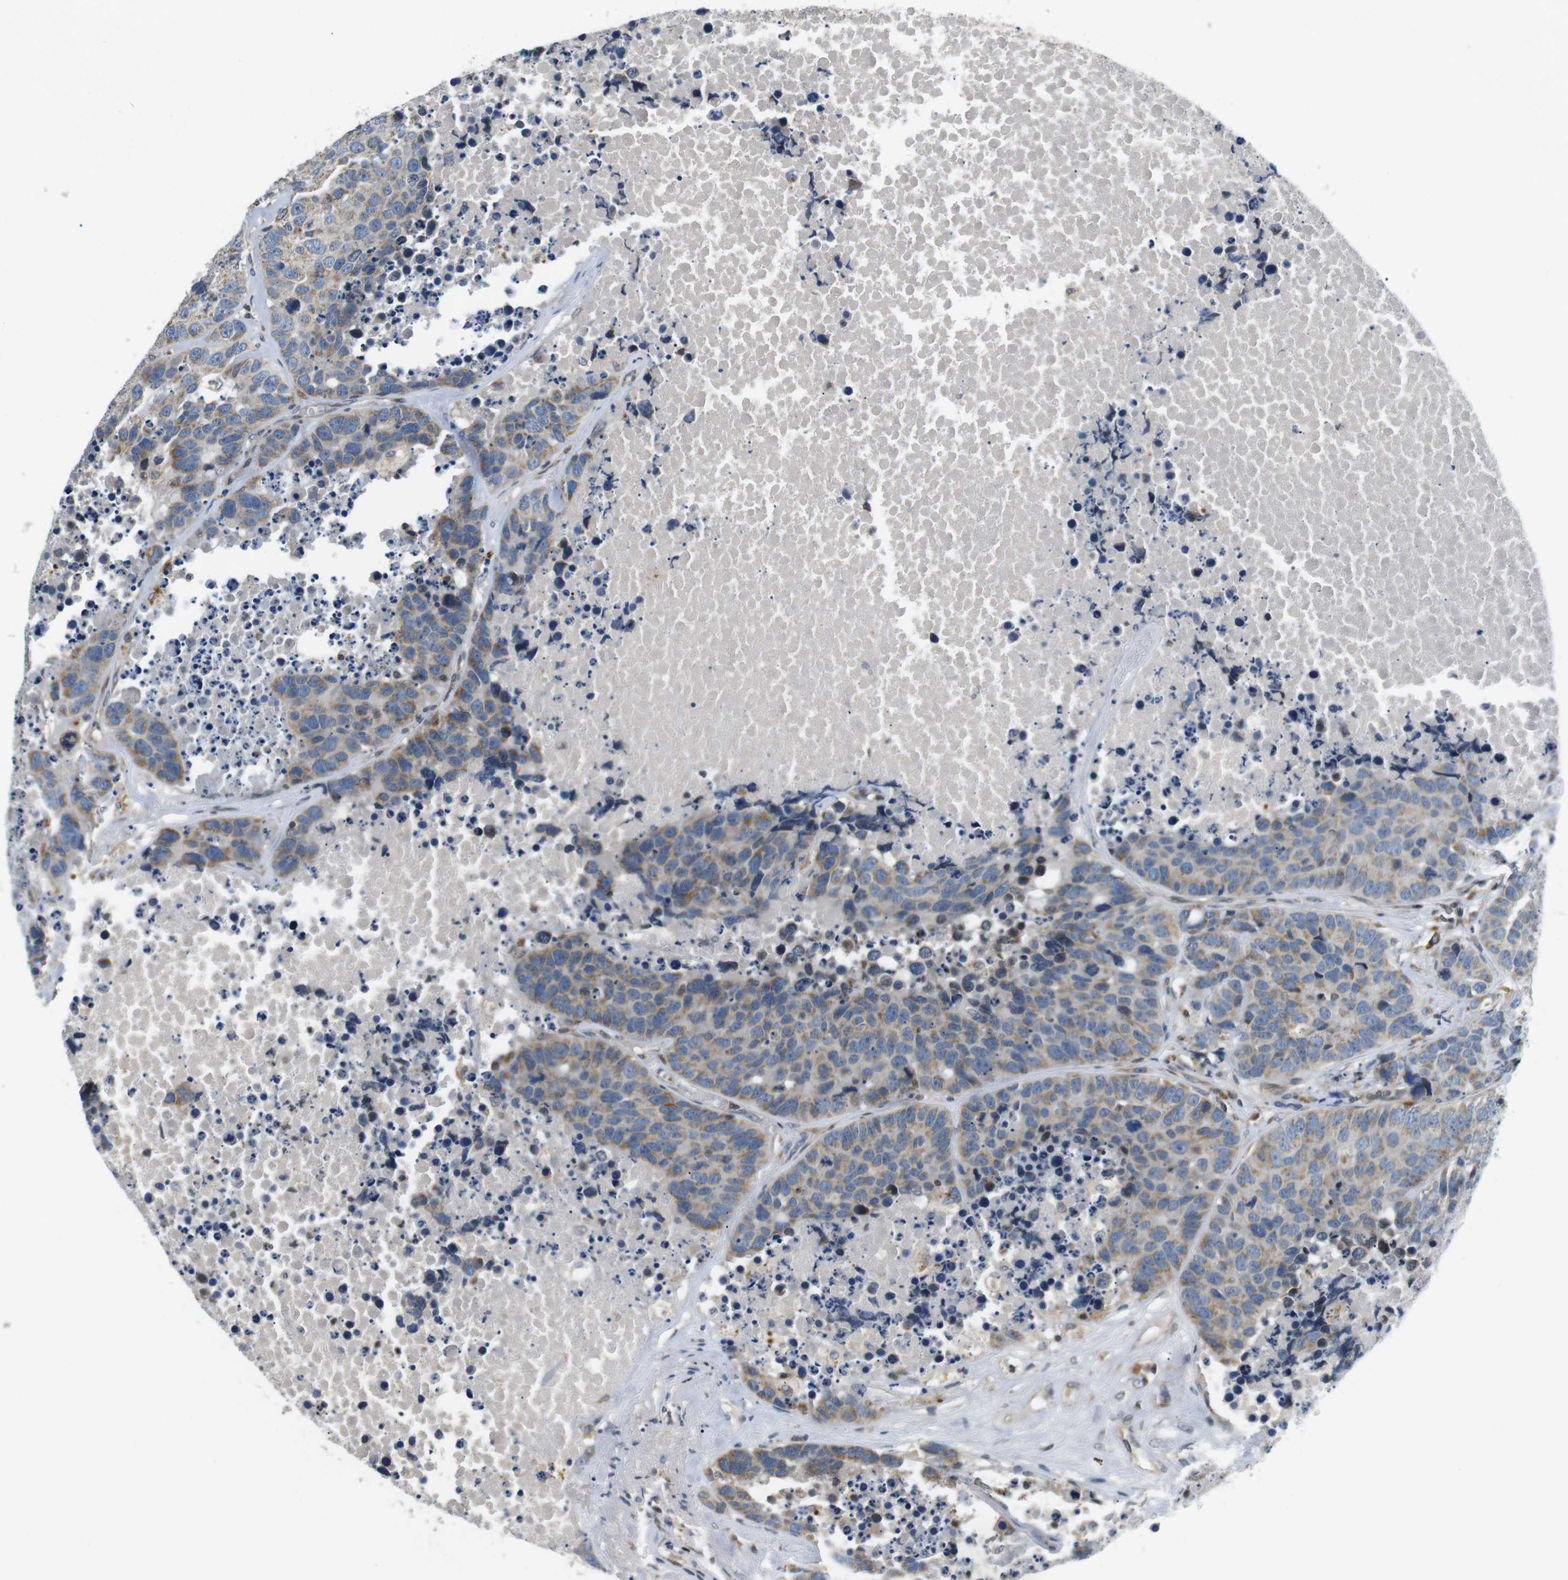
{"staining": {"intensity": "weak", "quantity": ">75%", "location": "cytoplasmic/membranous"}, "tissue": "carcinoid", "cell_type": "Tumor cells", "image_type": "cancer", "snomed": [{"axis": "morphology", "description": "Carcinoid, malignant, NOS"}, {"axis": "topography", "description": "Lung"}], "caption": "Brown immunohistochemical staining in carcinoid shows weak cytoplasmic/membranous expression in approximately >75% of tumor cells. Nuclei are stained in blue.", "gene": "TMX4", "patient": {"sex": "male", "age": 60}}